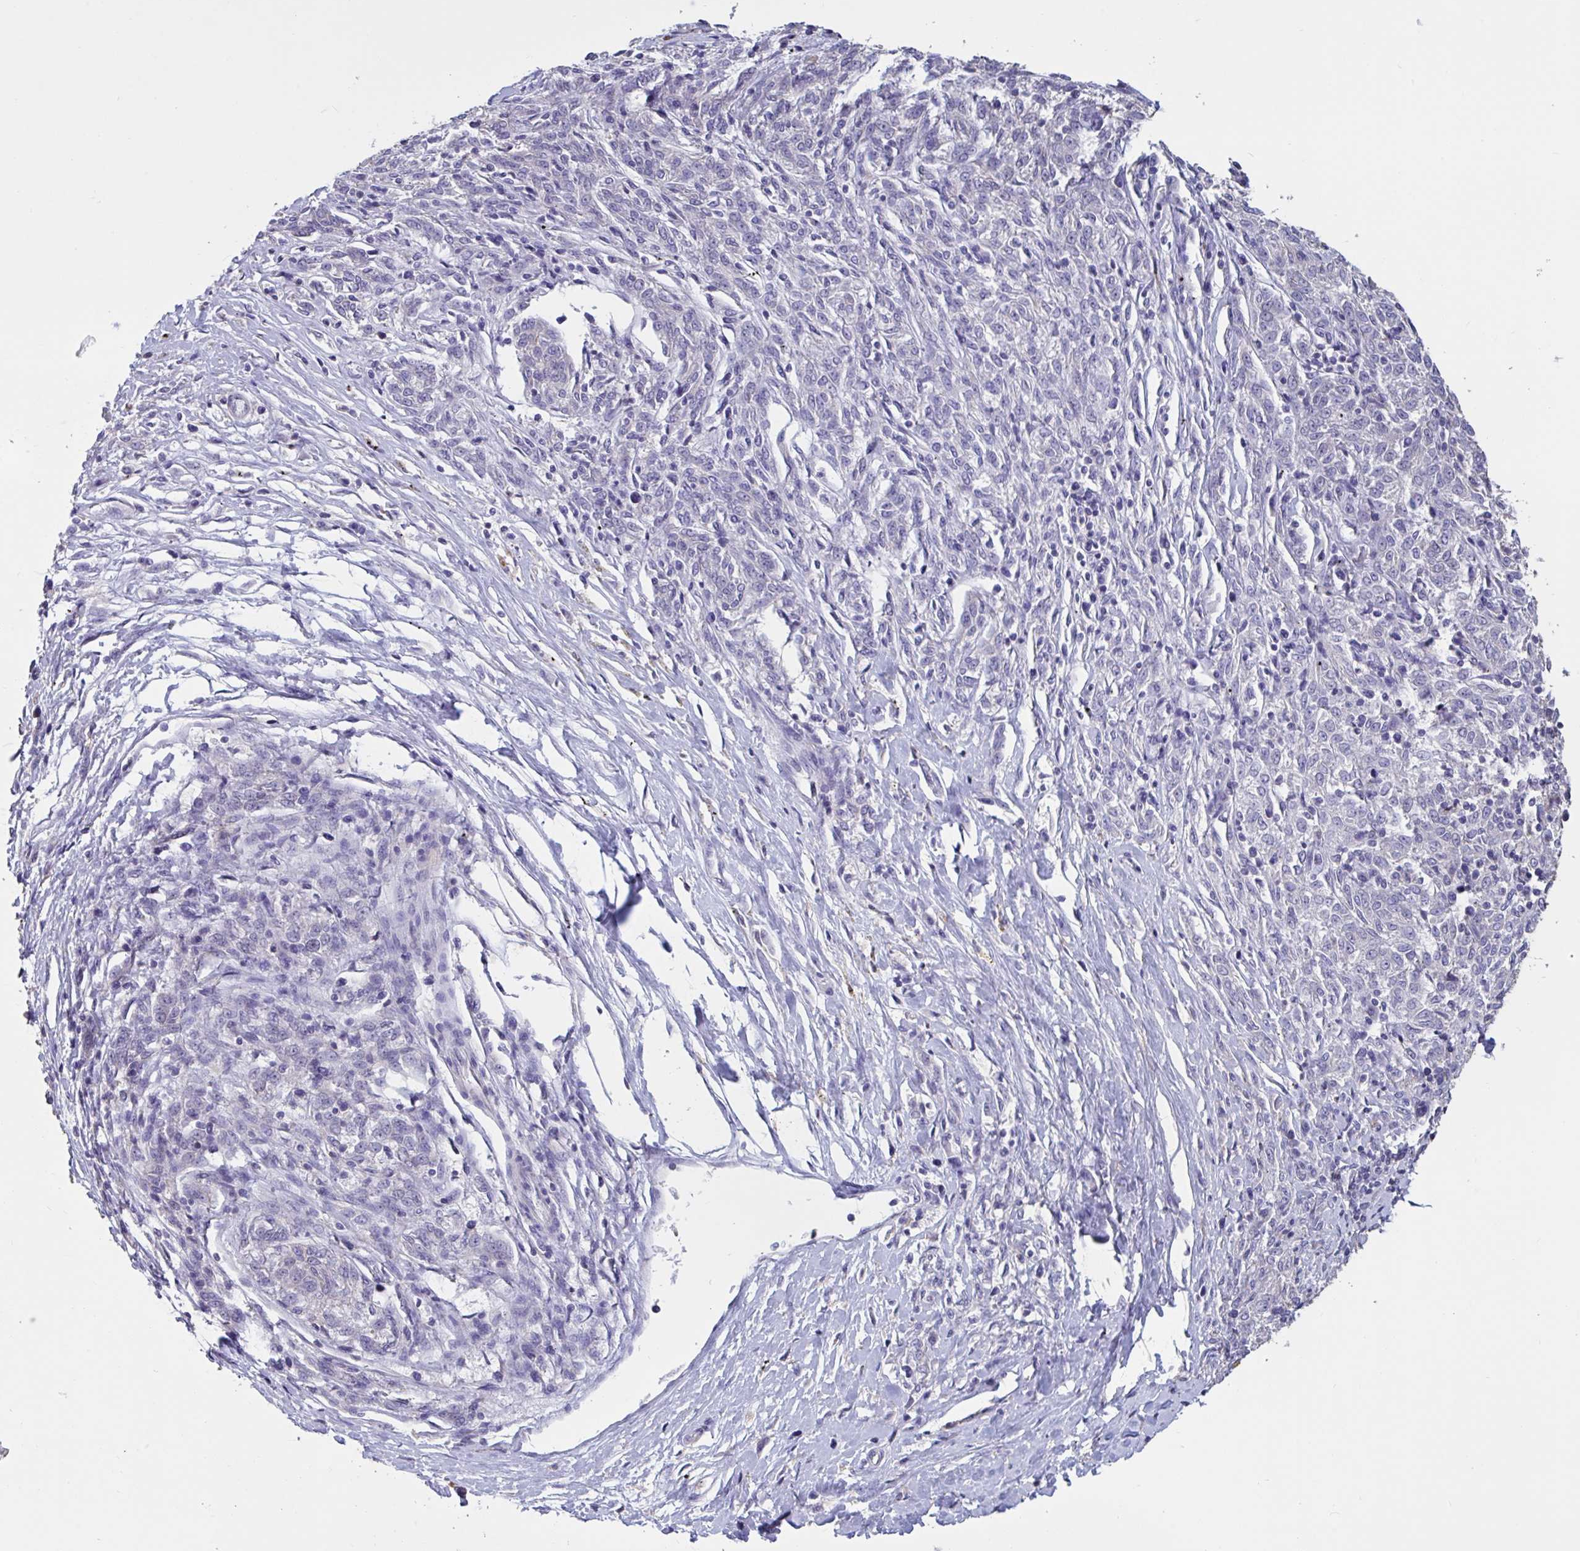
{"staining": {"intensity": "negative", "quantity": "none", "location": "none"}, "tissue": "melanoma", "cell_type": "Tumor cells", "image_type": "cancer", "snomed": [{"axis": "morphology", "description": "Malignant melanoma, NOS"}, {"axis": "topography", "description": "Skin"}], "caption": "This micrograph is of malignant melanoma stained with immunohistochemistry to label a protein in brown with the nuclei are counter-stained blue. There is no expression in tumor cells.", "gene": "DDX39A", "patient": {"sex": "female", "age": 72}}